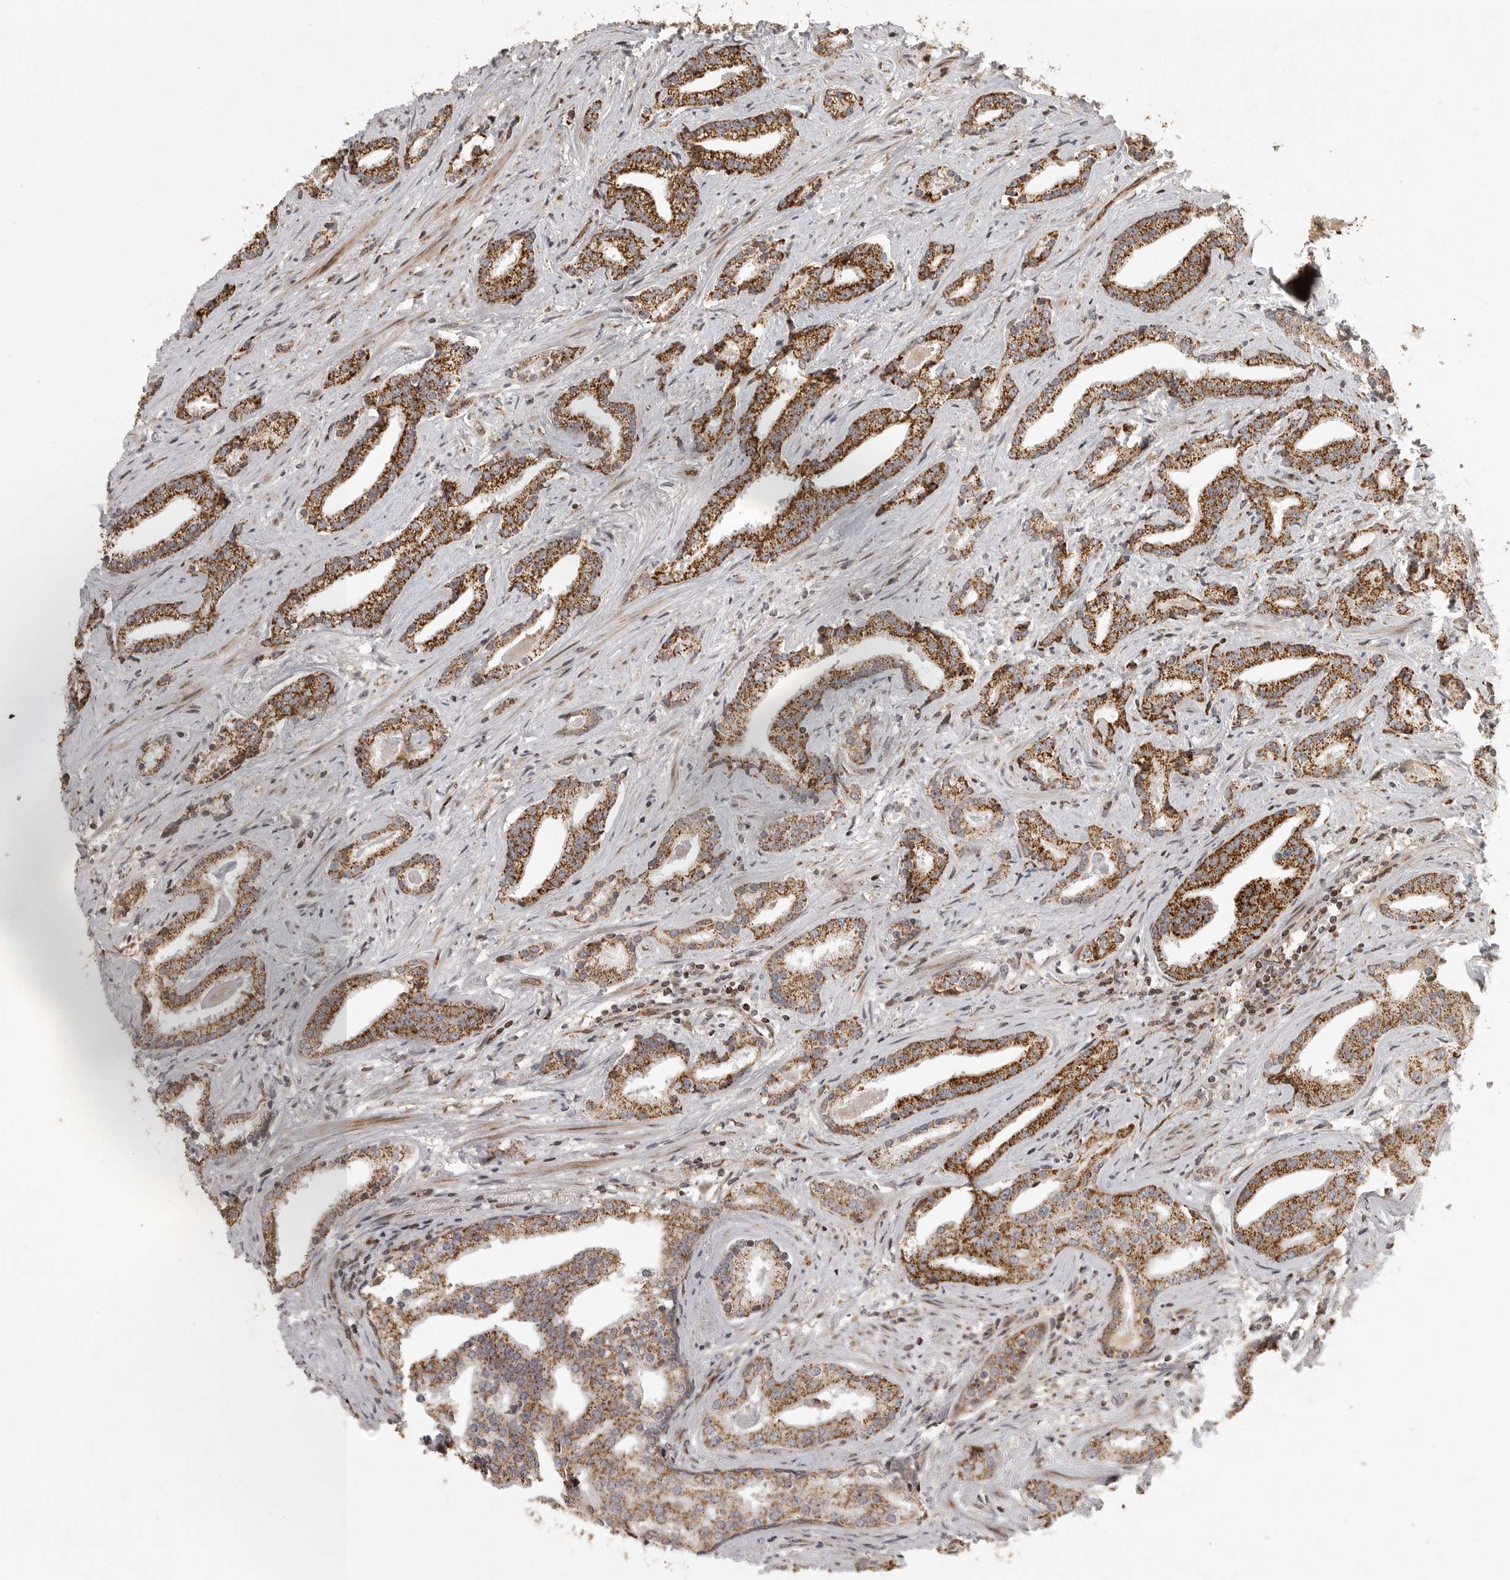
{"staining": {"intensity": "strong", "quantity": ">75%", "location": "cytoplasmic/membranous"}, "tissue": "prostate cancer", "cell_type": "Tumor cells", "image_type": "cancer", "snomed": [{"axis": "morphology", "description": "Adenocarcinoma, Low grade"}, {"axis": "topography", "description": "Prostate"}], "caption": "DAB immunohistochemical staining of human adenocarcinoma (low-grade) (prostate) reveals strong cytoplasmic/membranous protein staining in approximately >75% of tumor cells. The staining was performed using DAB to visualize the protein expression in brown, while the nuclei were stained in blue with hematoxylin (Magnification: 20x).", "gene": "NARS2", "patient": {"sex": "male", "age": 67}}